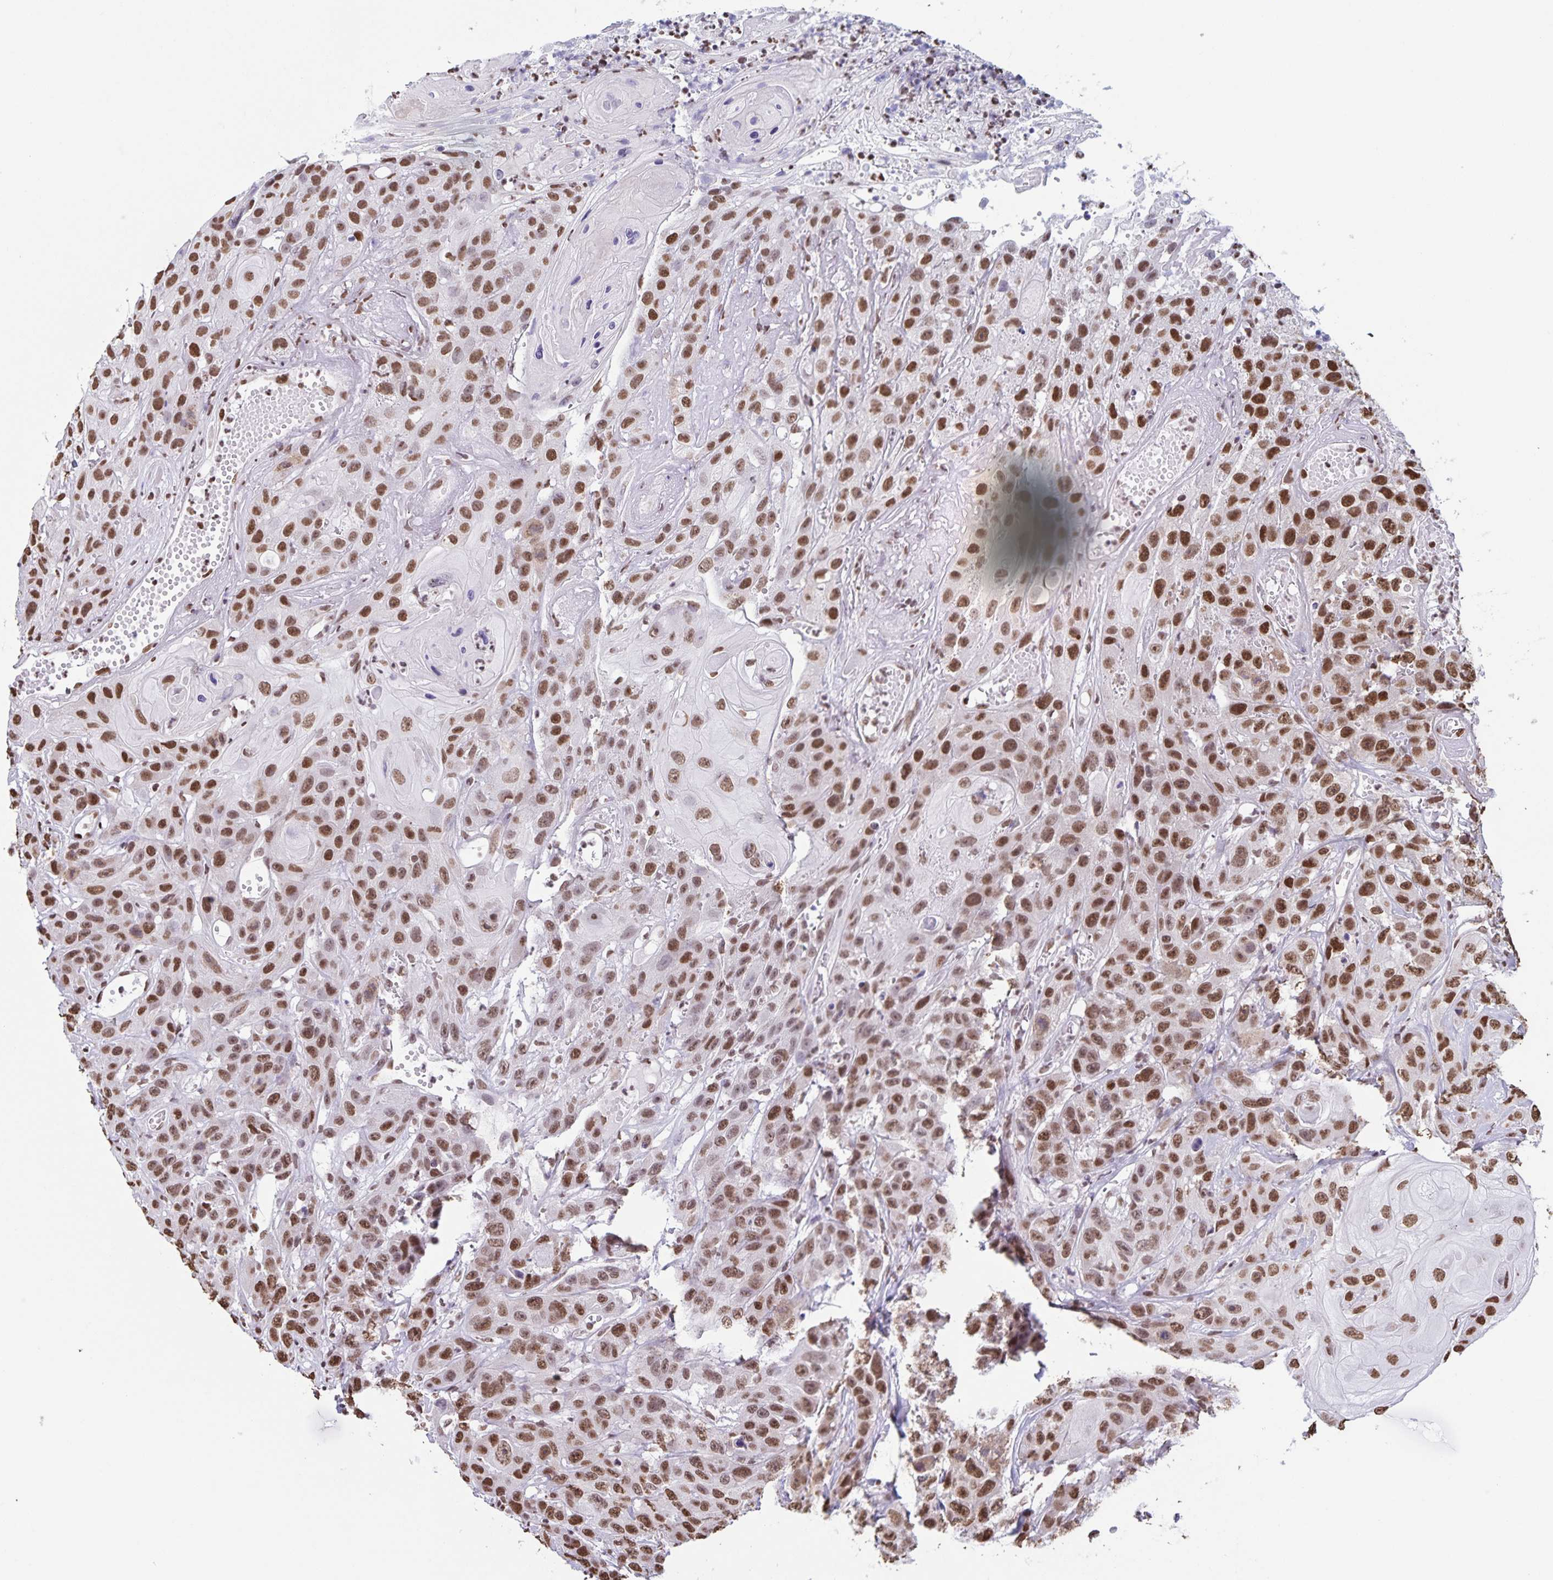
{"staining": {"intensity": "moderate", "quantity": ">75%", "location": "nuclear"}, "tissue": "head and neck cancer", "cell_type": "Tumor cells", "image_type": "cancer", "snomed": [{"axis": "morphology", "description": "Squamous cell carcinoma, NOS"}, {"axis": "topography", "description": "Head-Neck"}], "caption": "An immunohistochemistry image of neoplastic tissue is shown. Protein staining in brown highlights moderate nuclear positivity in head and neck cancer (squamous cell carcinoma) within tumor cells.", "gene": "DUT", "patient": {"sex": "male", "age": 57}}